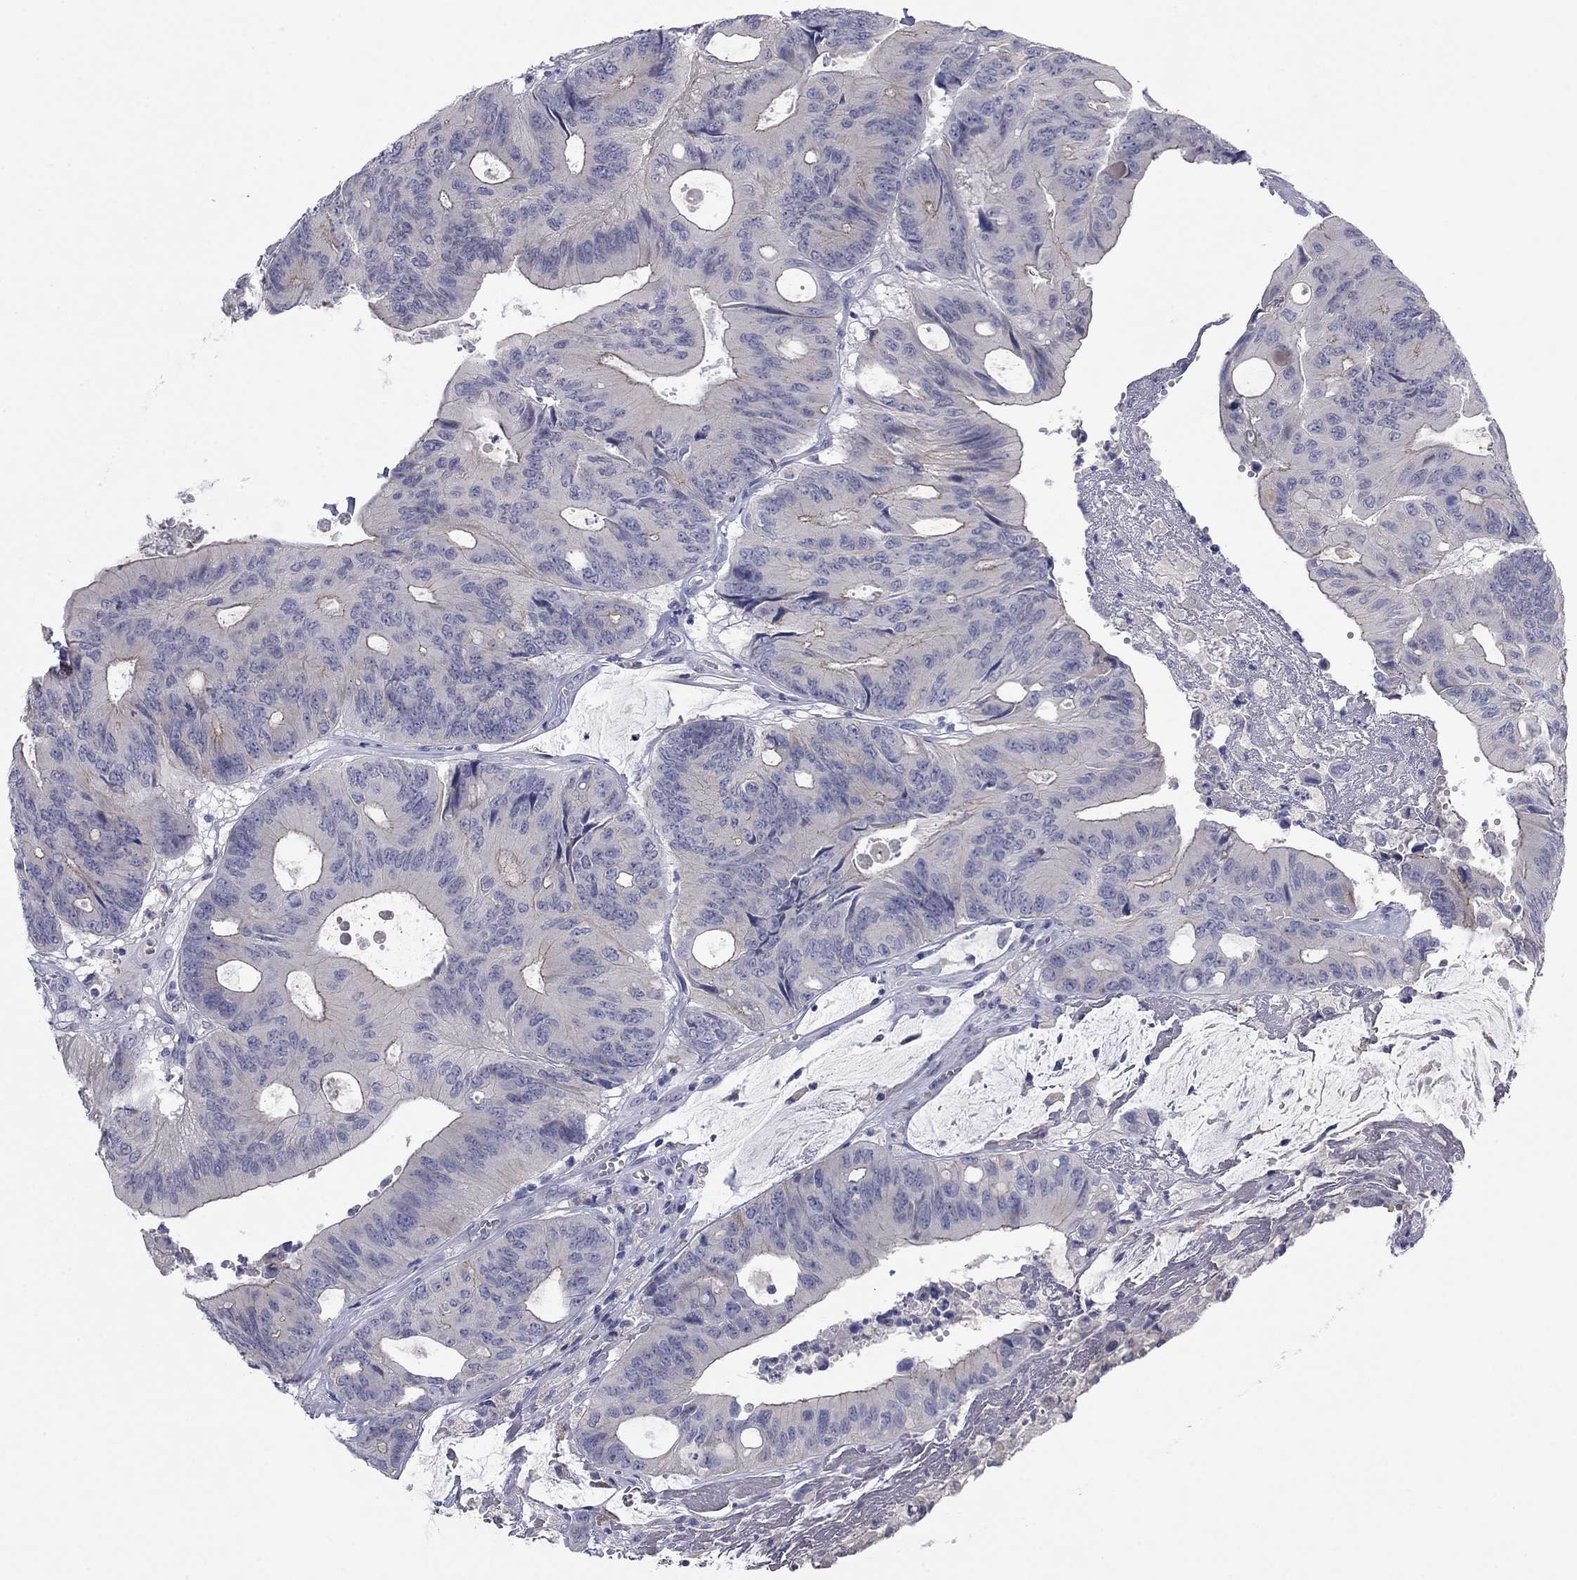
{"staining": {"intensity": "negative", "quantity": "none", "location": "none"}, "tissue": "colorectal cancer", "cell_type": "Tumor cells", "image_type": "cancer", "snomed": [{"axis": "morphology", "description": "Normal tissue, NOS"}, {"axis": "morphology", "description": "Adenocarcinoma, NOS"}, {"axis": "topography", "description": "Colon"}], "caption": "This micrograph is of colorectal cancer stained with immunohistochemistry to label a protein in brown with the nuclei are counter-stained blue. There is no positivity in tumor cells.", "gene": "CNTNAP4", "patient": {"sex": "male", "age": 65}}